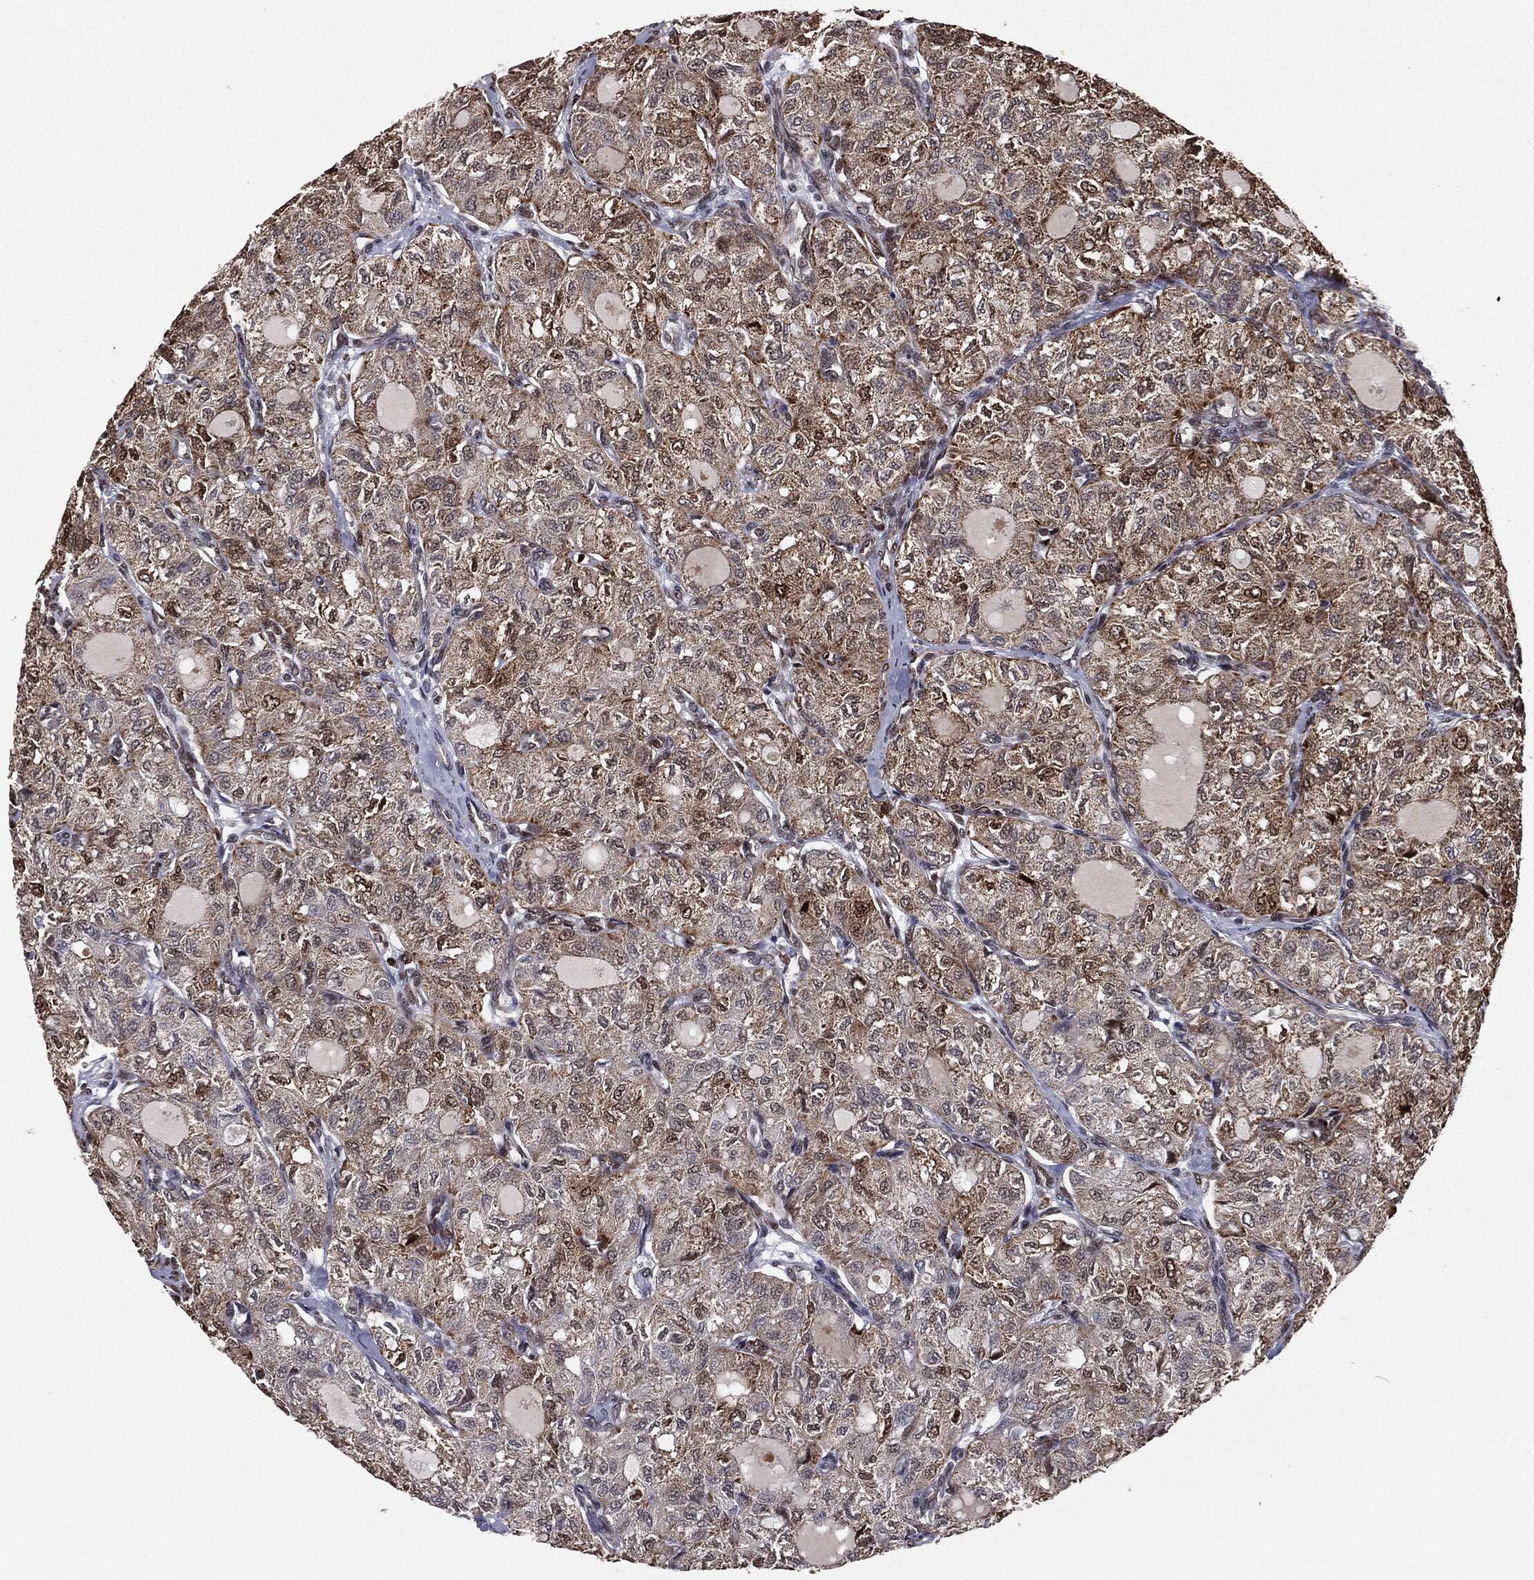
{"staining": {"intensity": "moderate", "quantity": ">75%", "location": "cytoplasmic/membranous"}, "tissue": "thyroid cancer", "cell_type": "Tumor cells", "image_type": "cancer", "snomed": [{"axis": "morphology", "description": "Follicular adenoma carcinoma, NOS"}, {"axis": "topography", "description": "Thyroid gland"}], "caption": "The image exhibits staining of thyroid follicular adenoma carcinoma, revealing moderate cytoplasmic/membranous protein staining (brown color) within tumor cells.", "gene": "CHCHD2", "patient": {"sex": "male", "age": 75}}